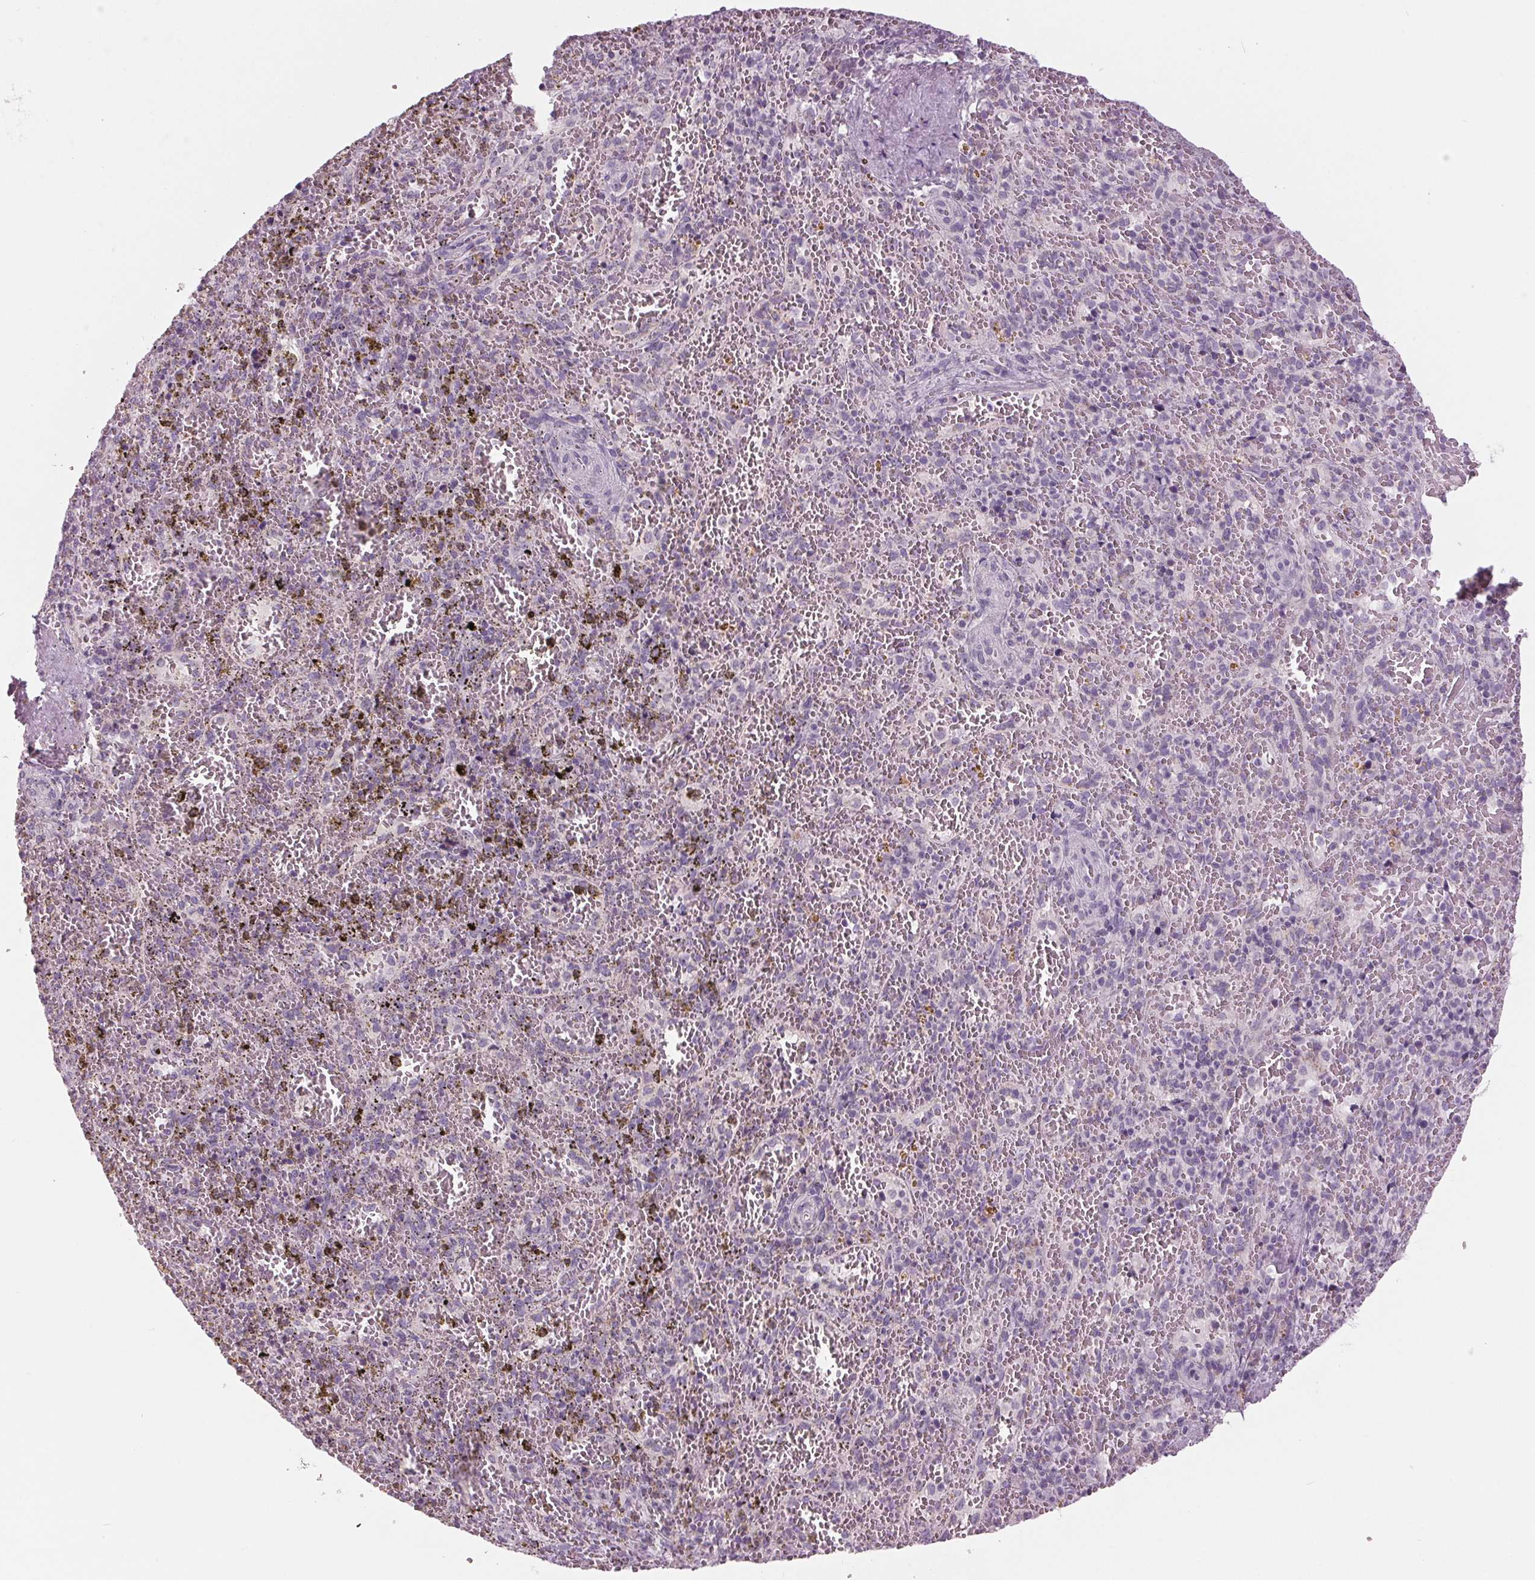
{"staining": {"intensity": "negative", "quantity": "none", "location": "none"}, "tissue": "spleen", "cell_type": "Cells in red pulp", "image_type": "normal", "snomed": [{"axis": "morphology", "description": "Normal tissue, NOS"}, {"axis": "topography", "description": "Spleen"}], "caption": "Immunohistochemistry (IHC) photomicrograph of normal human spleen stained for a protein (brown), which demonstrates no positivity in cells in red pulp. (DAB immunohistochemistry (IHC) visualized using brightfield microscopy, high magnification).", "gene": "SAMD4A", "patient": {"sex": "female", "age": 50}}